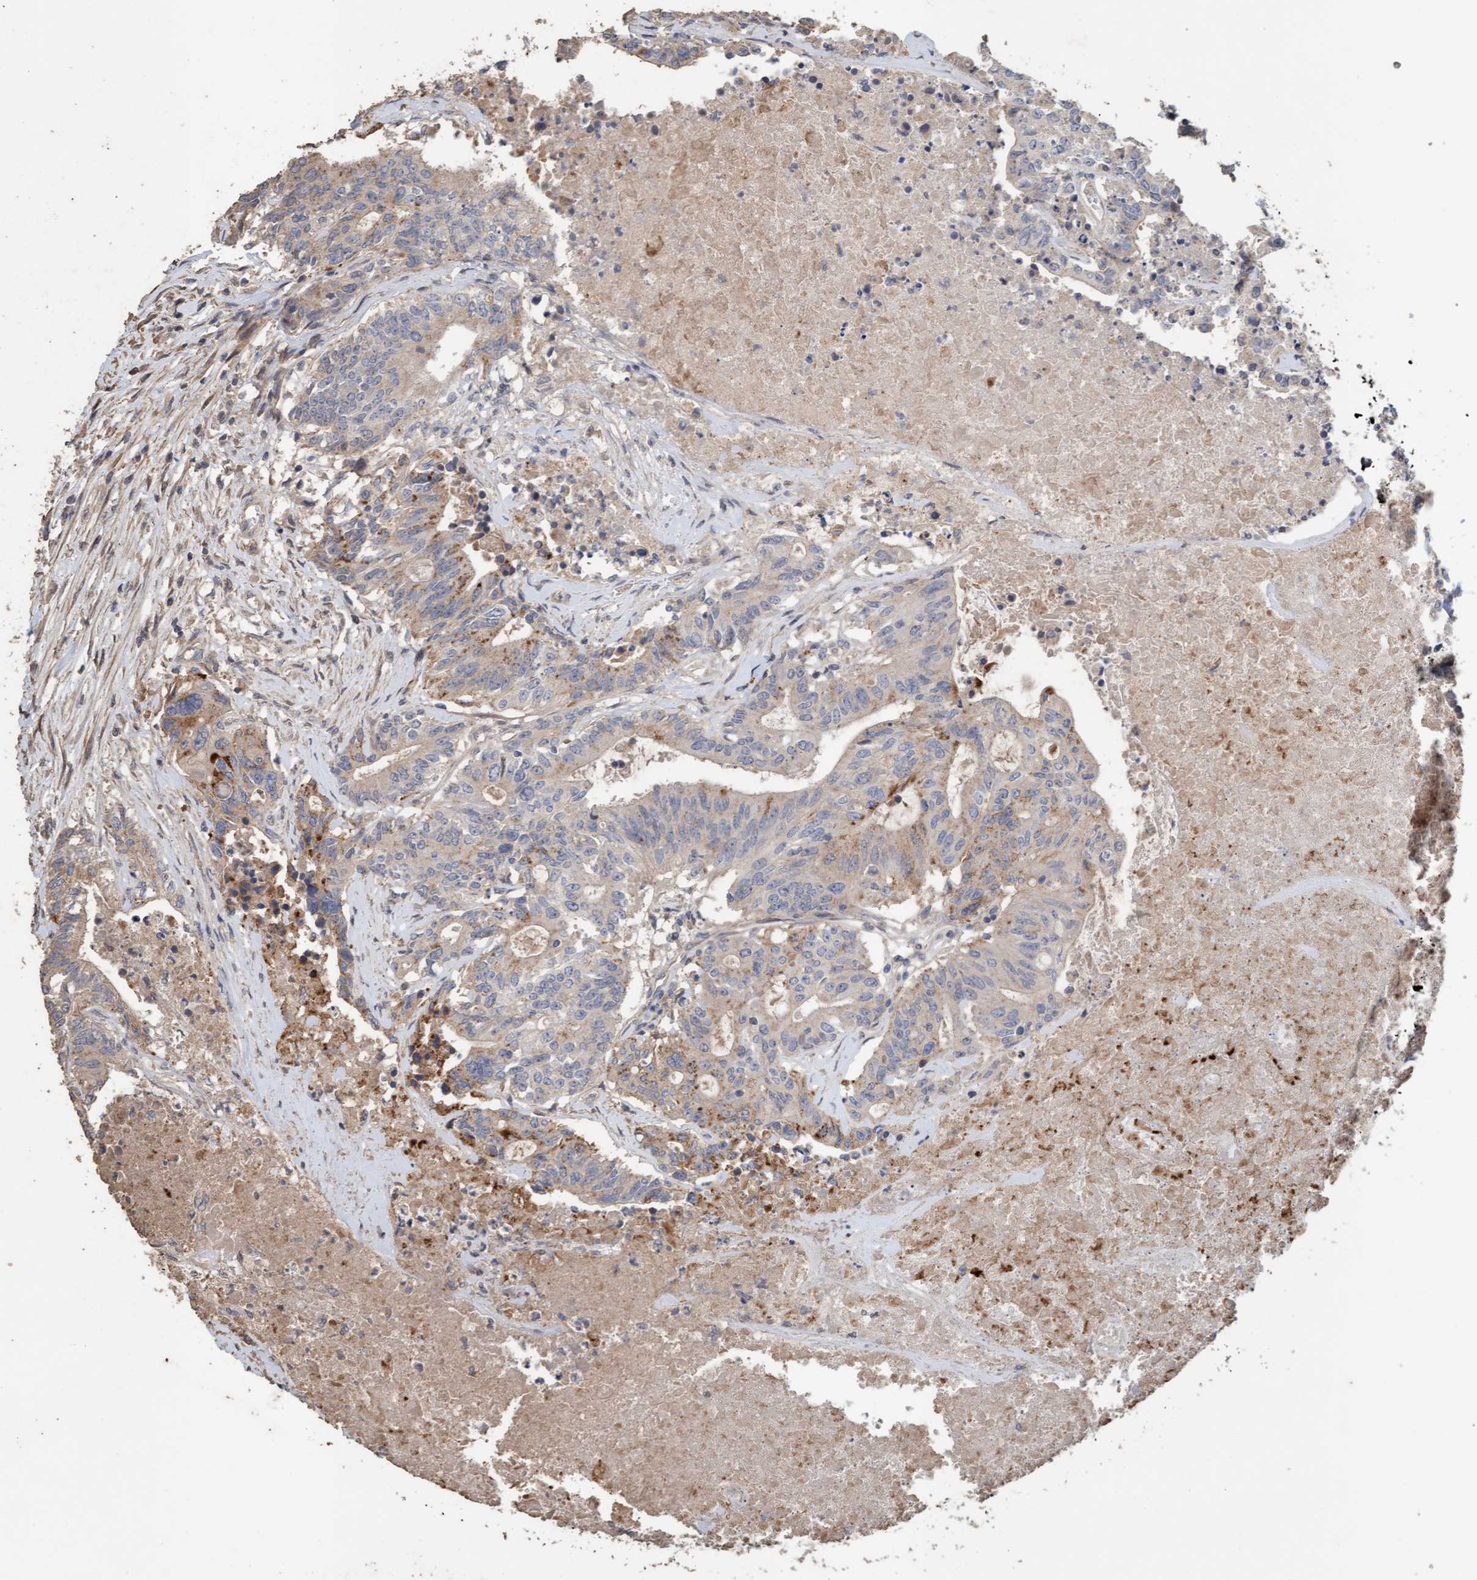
{"staining": {"intensity": "weak", "quantity": "25%-75%", "location": "cytoplasmic/membranous"}, "tissue": "colorectal cancer", "cell_type": "Tumor cells", "image_type": "cancer", "snomed": [{"axis": "morphology", "description": "Adenocarcinoma, NOS"}, {"axis": "topography", "description": "Colon"}], "caption": "Immunohistochemistry (IHC) (DAB) staining of human colorectal adenocarcinoma demonstrates weak cytoplasmic/membranous protein positivity in about 25%-75% of tumor cells.", "gene": "LONRF1", "patient": {"sex": "female", "age": 77}}